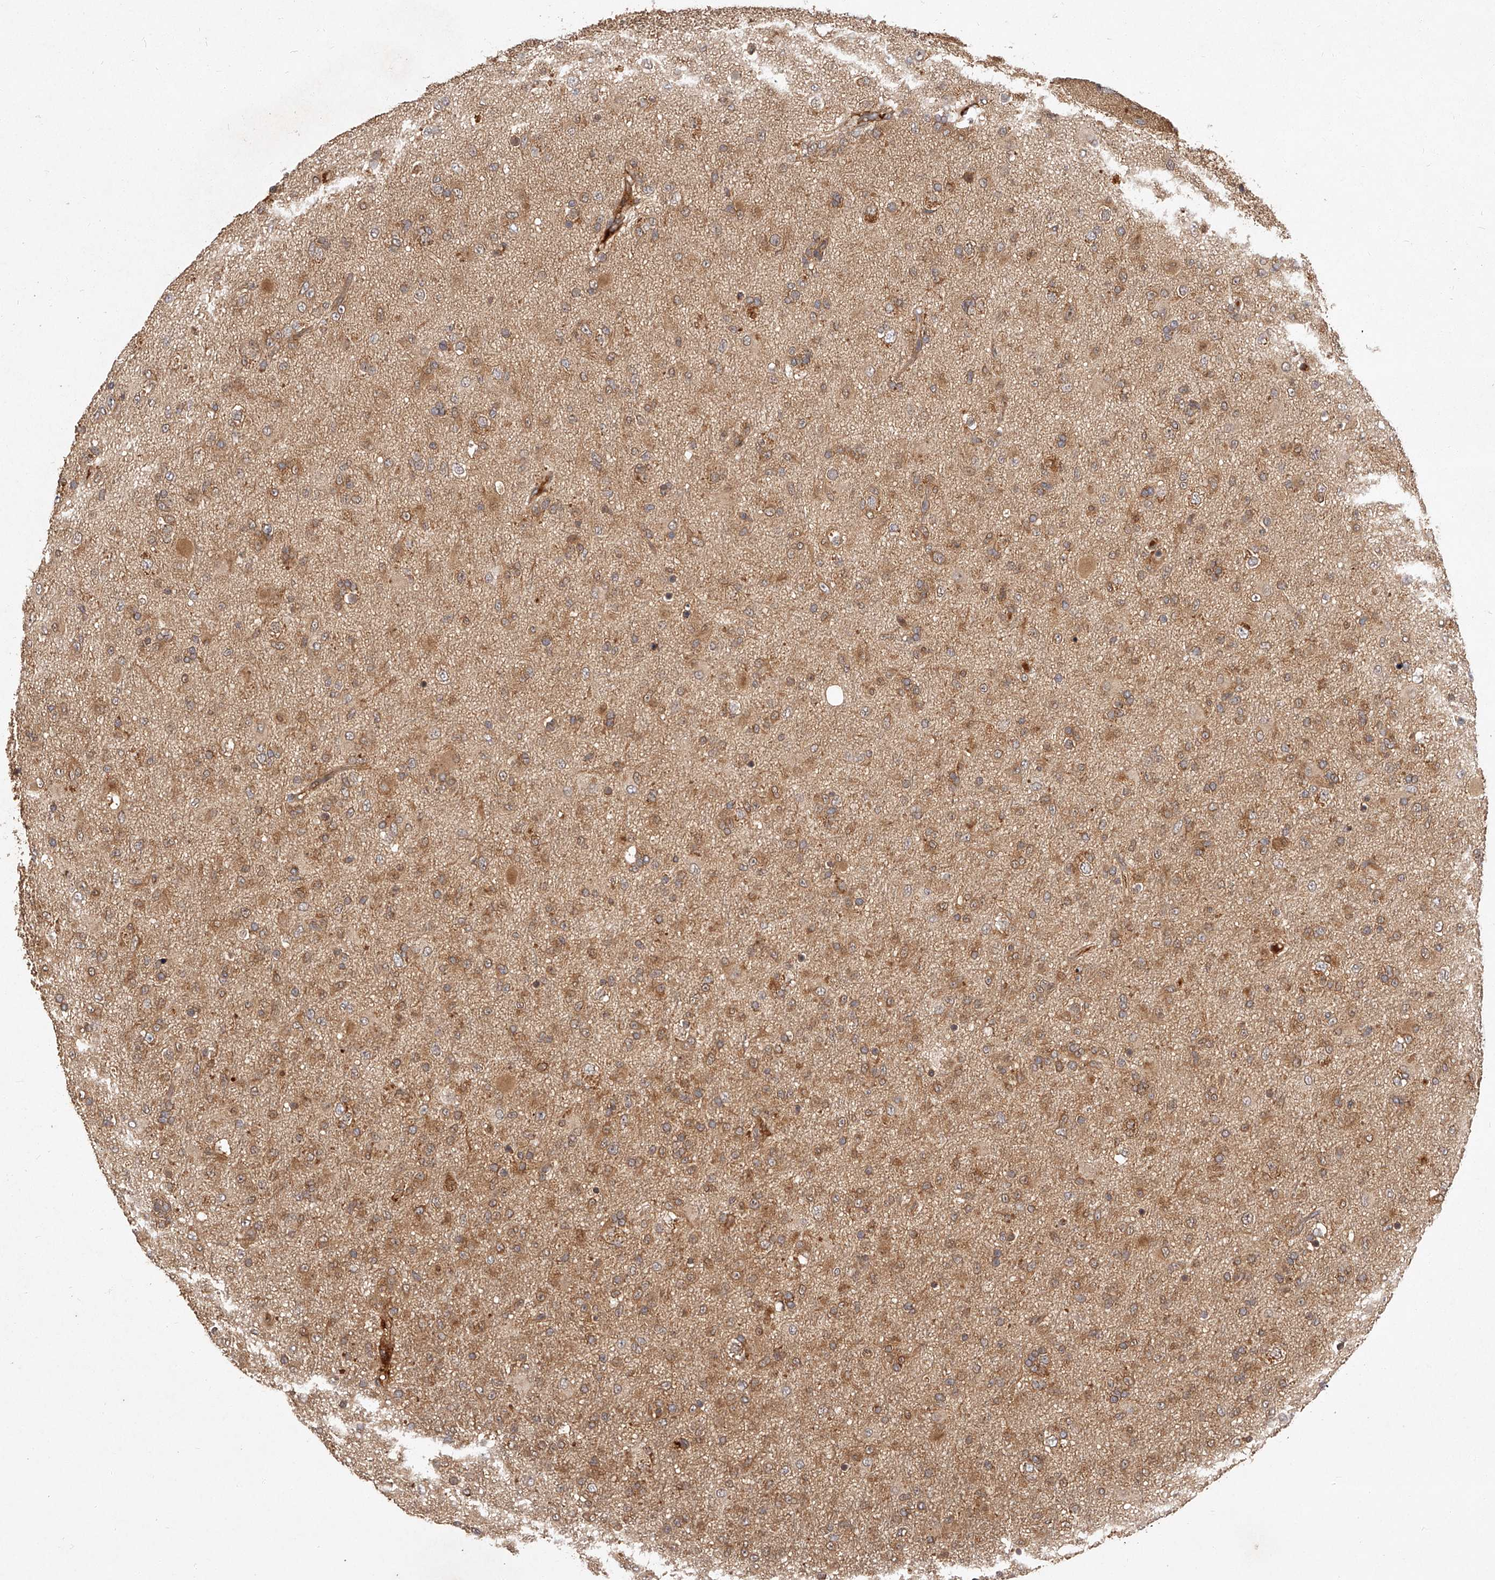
{"staining": {"intensity": "moderate", "quantity": ">75%", "location": "cytoplasmic/membranous"}, "tissue": "glioma", "cell_type": "Tumor cells", "image_type": "cancer", "snomed": [{"axis": "morphology", "description": "Glioma, malignant, Low grade"}, {"axis": "topography", "description": "Brain"}], "caption": "A high-resolution micrograph shows immunohistochemistry (IHC) staining of glioma, which shows moderate cytoplasmic/membranous positivity in about >75% of tumor cells.", "gene": "CRYZL1", "patient": {"sex": "male", "age": 65}}